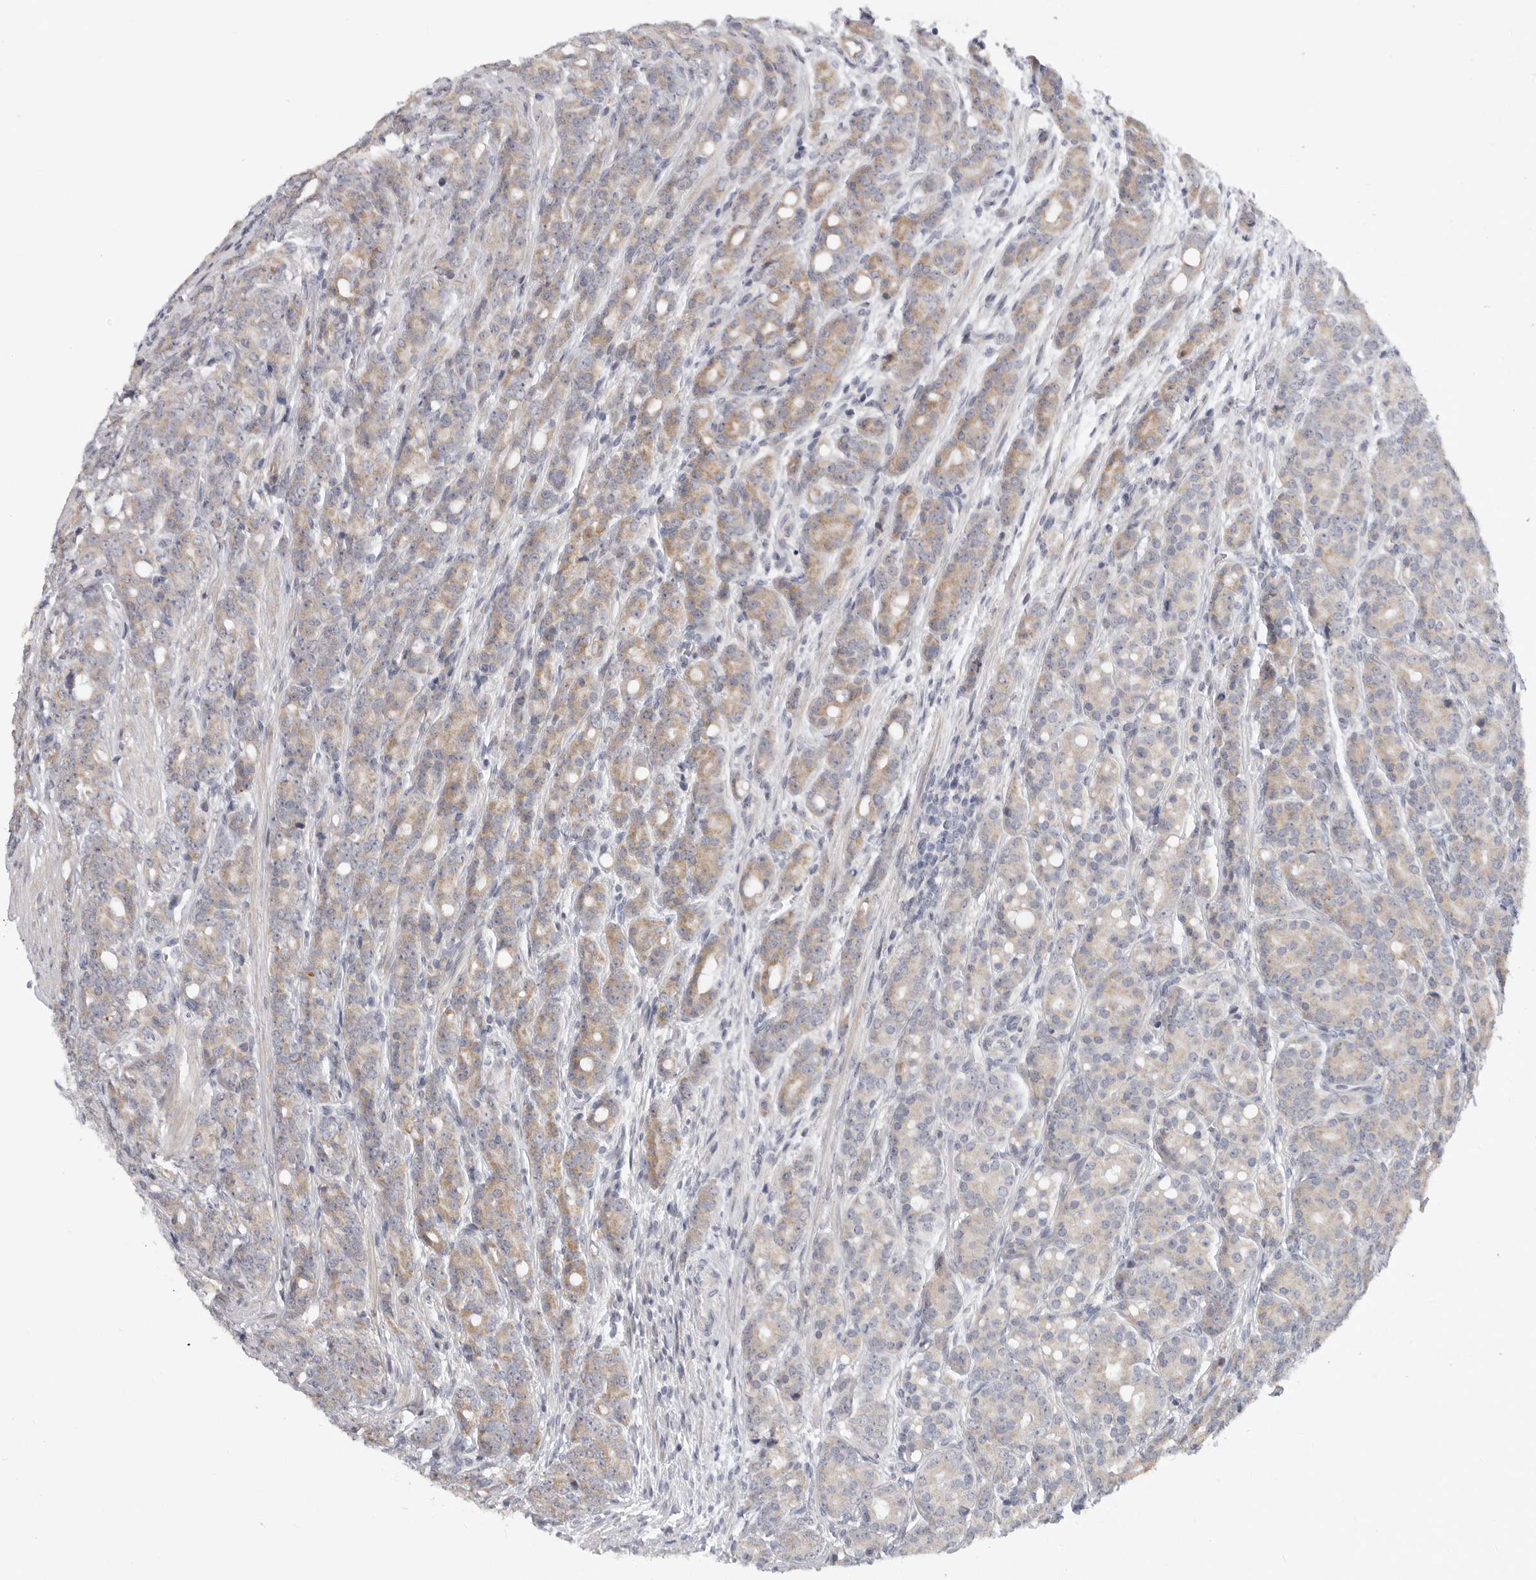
{"staining": {"intensity": "weak", "quantity": "25%-75%", "location": "cytoplasmic/membranous"}, "tissue": "prostate cancer", "cell_type": "Tumor cells", "image_type": "cancer", "snomed": [{"axis": "morphology", "description": "Adenocarcinoma, High grade"}, {"axis": "topography", "description": "Prostate"}], "caption": "Brown immunohistochemical staining in human prostate cancer exhibits weak cytoplasmic/membranous expression in about 25%-75% of tumor cells.", "gene": "FBXO43", "patient": {"sex": "male", "age": 62}}